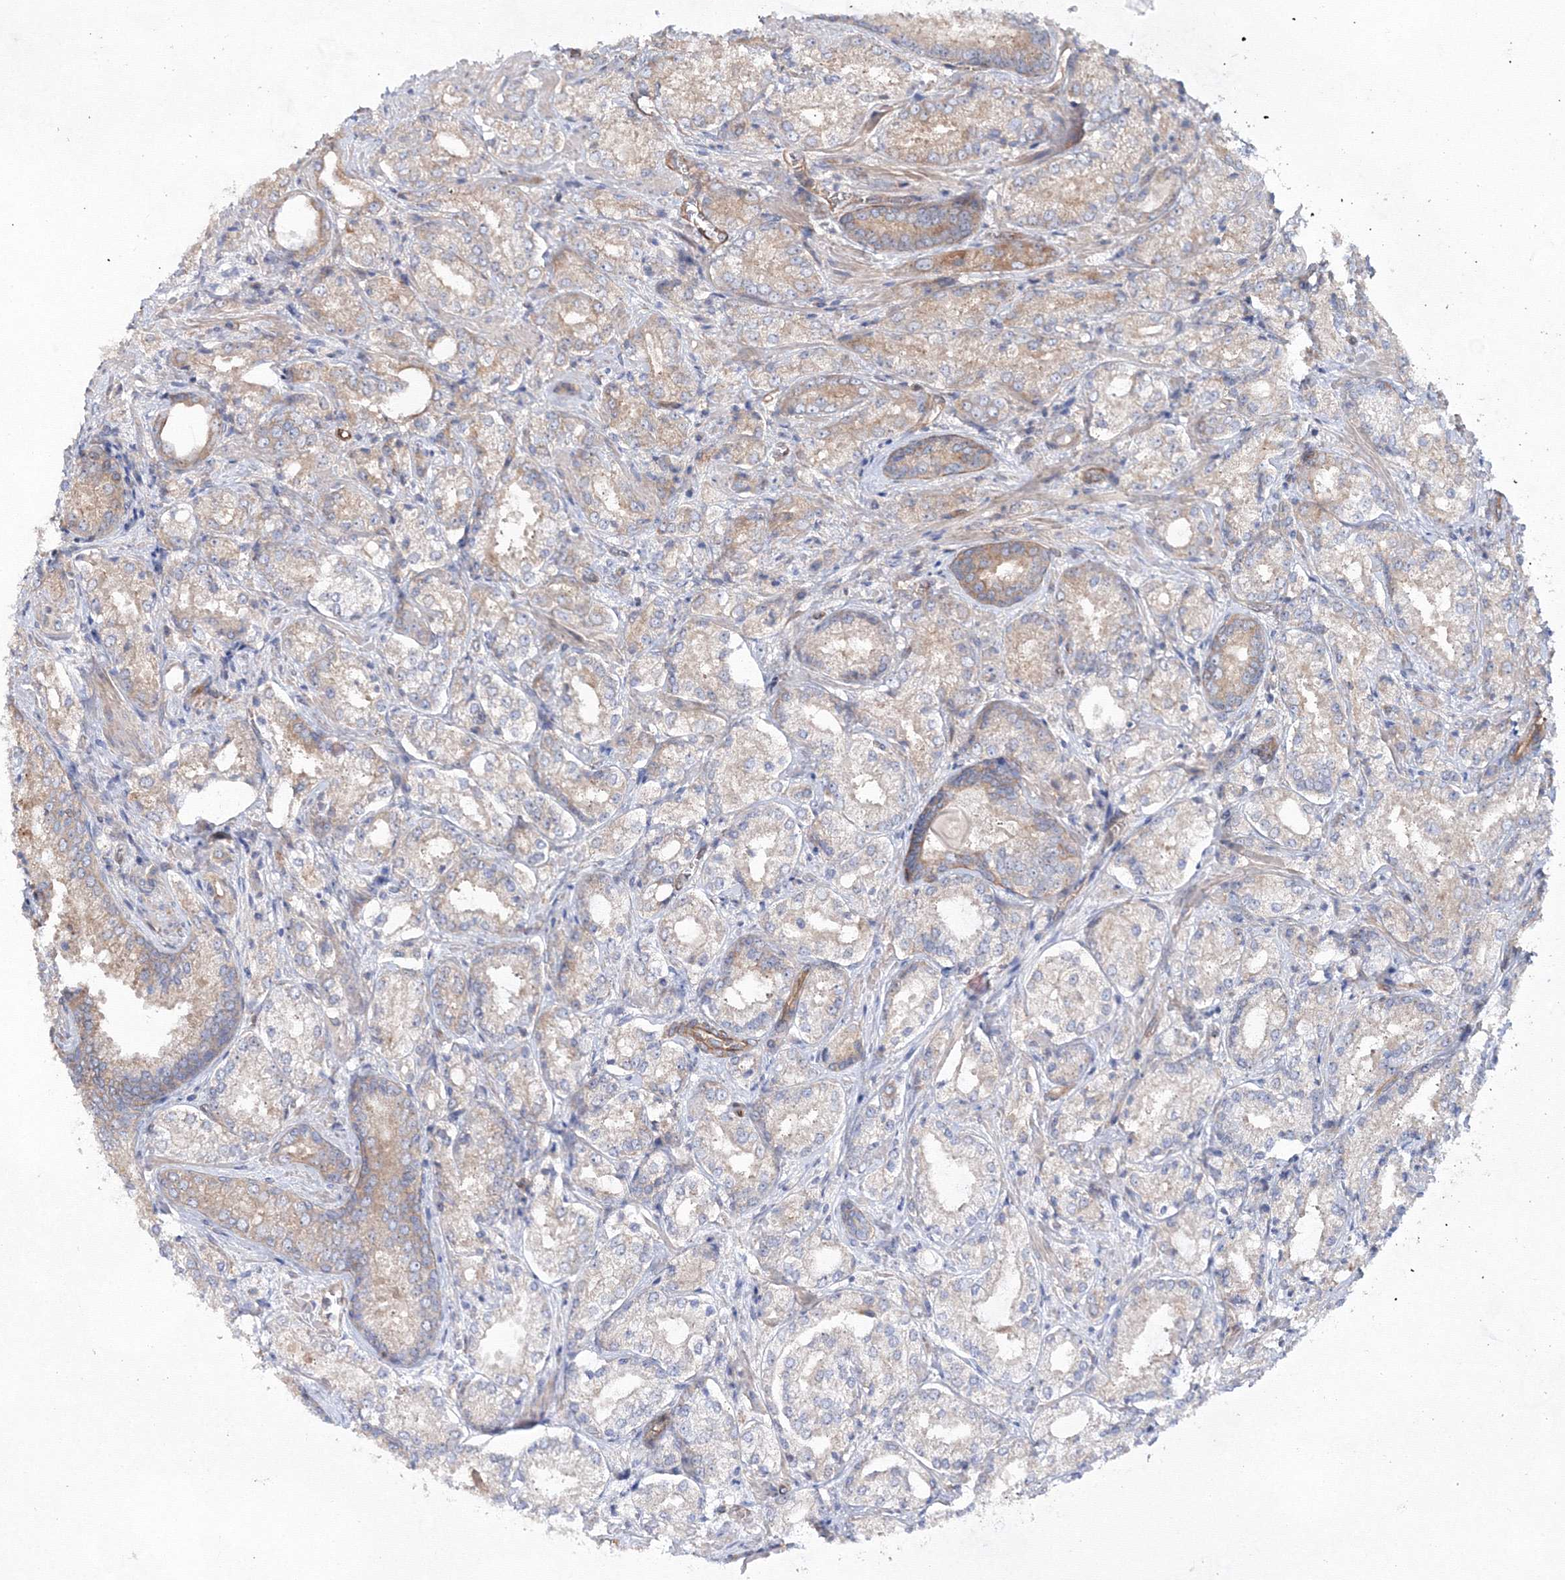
{"staining": {"intensity": "moderate", "quantity": "25%-75%", "location": "cytoplasmic/membranous"}, "tissue": "prostate cancer", "cell_type": "Tumor cells", "image_type": "cancer", "snomed": [{"axis": "morphology", "description": "Adenocarcinoma, Low grade"}, {"axis": "topography", "description": "Prostate"}], "caption": "A histopathology image of low-grade adenocarcinoma (prostate) stained for a protein exhibits moderate cytoplasmic/membranous brown staining in tumor cells.", "gene": "EXOC6", "patient": {"sex": "male", "age": 74}}